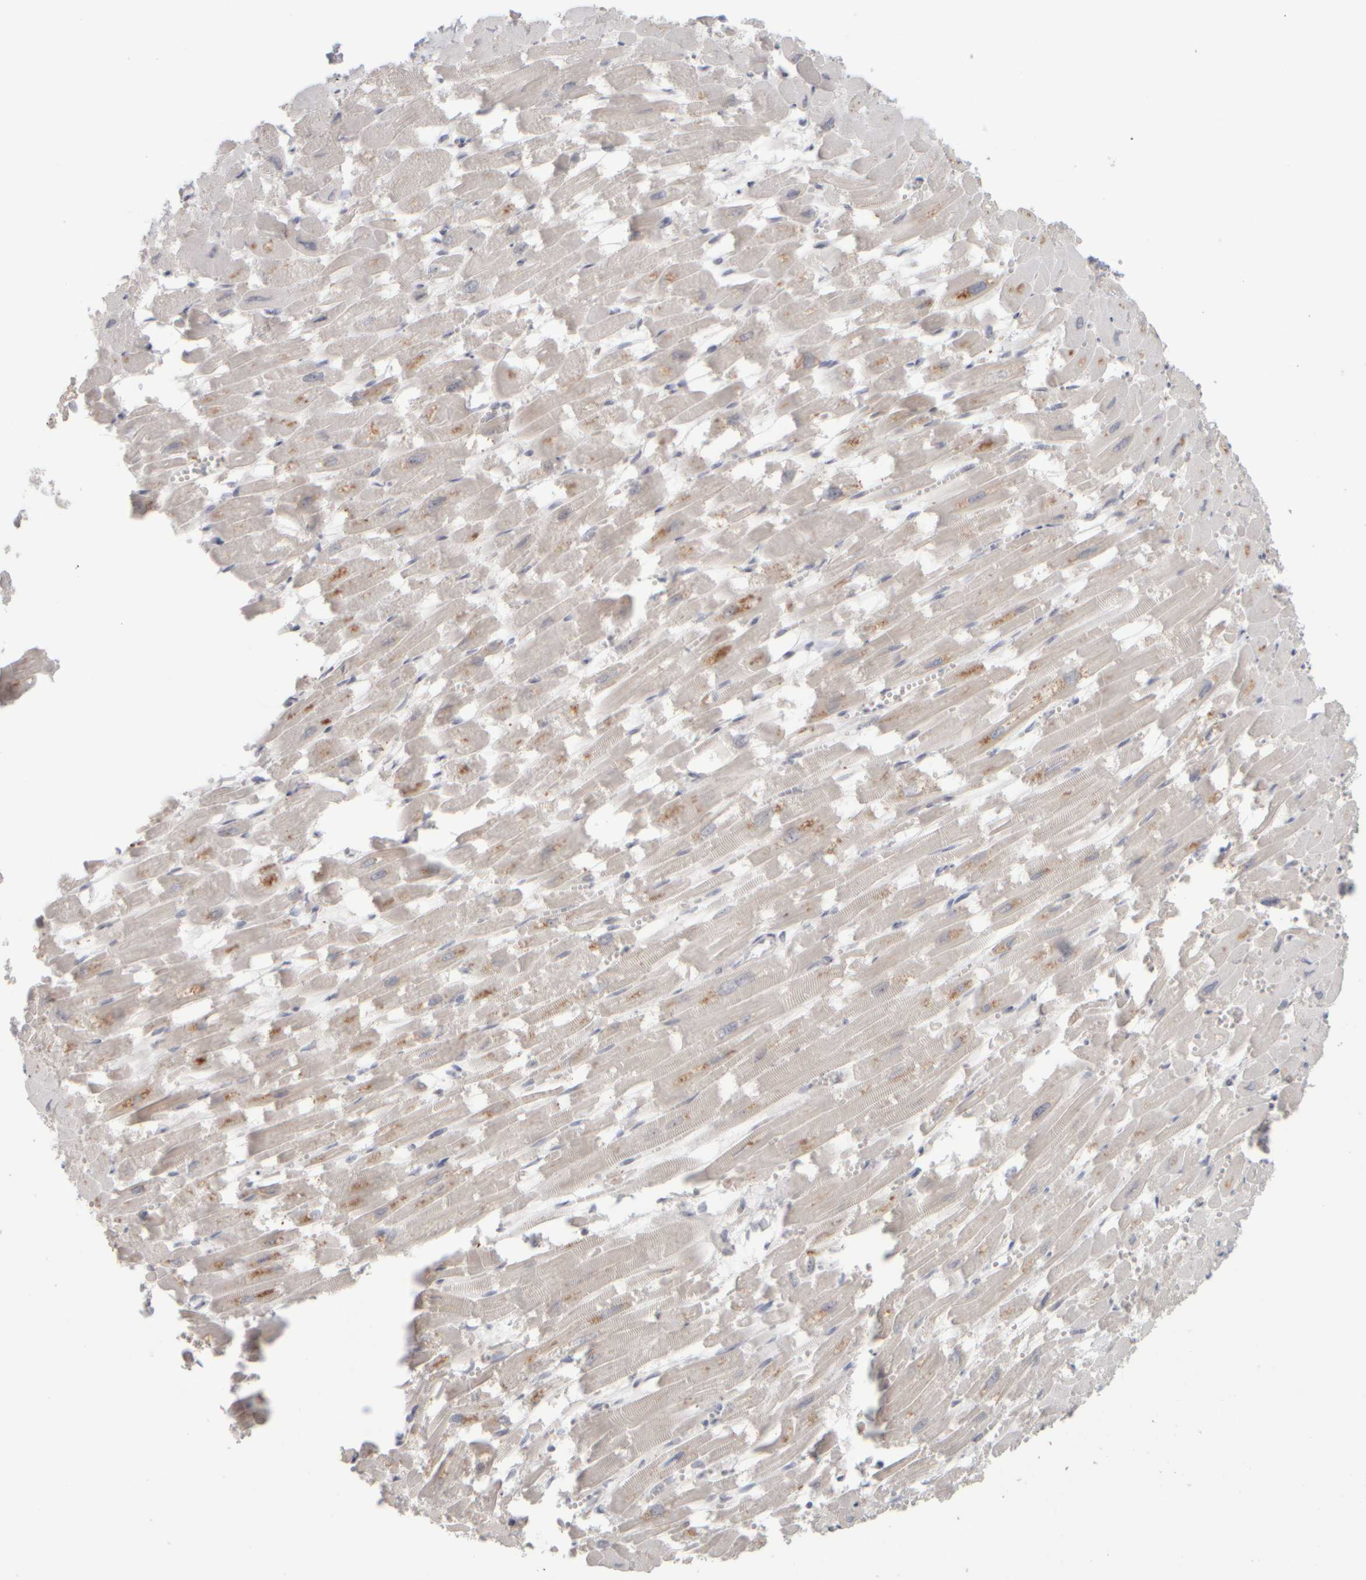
{"staining": {"intensity": "strong", "quantity": "<25%", "location": "cytoplasmic/membranous,nuclear"}, "tissue": "heart muscle", "cell_type": "Cardiomyocytes", "image_type": "normal", "snomed": [{"axis": "morphology", "description": "Normal tissue, NOS"}, {"axis": "topography", "description": "Heart"}], "caption": "Human heart muscle stained for a protein (brown) displays strong cytoplasmic/membranous,nuclear positive staining in approximately <25% of cardiomyocytes.", "gene": "DCXR", "patient": {"sex": "male", "age": 54}}